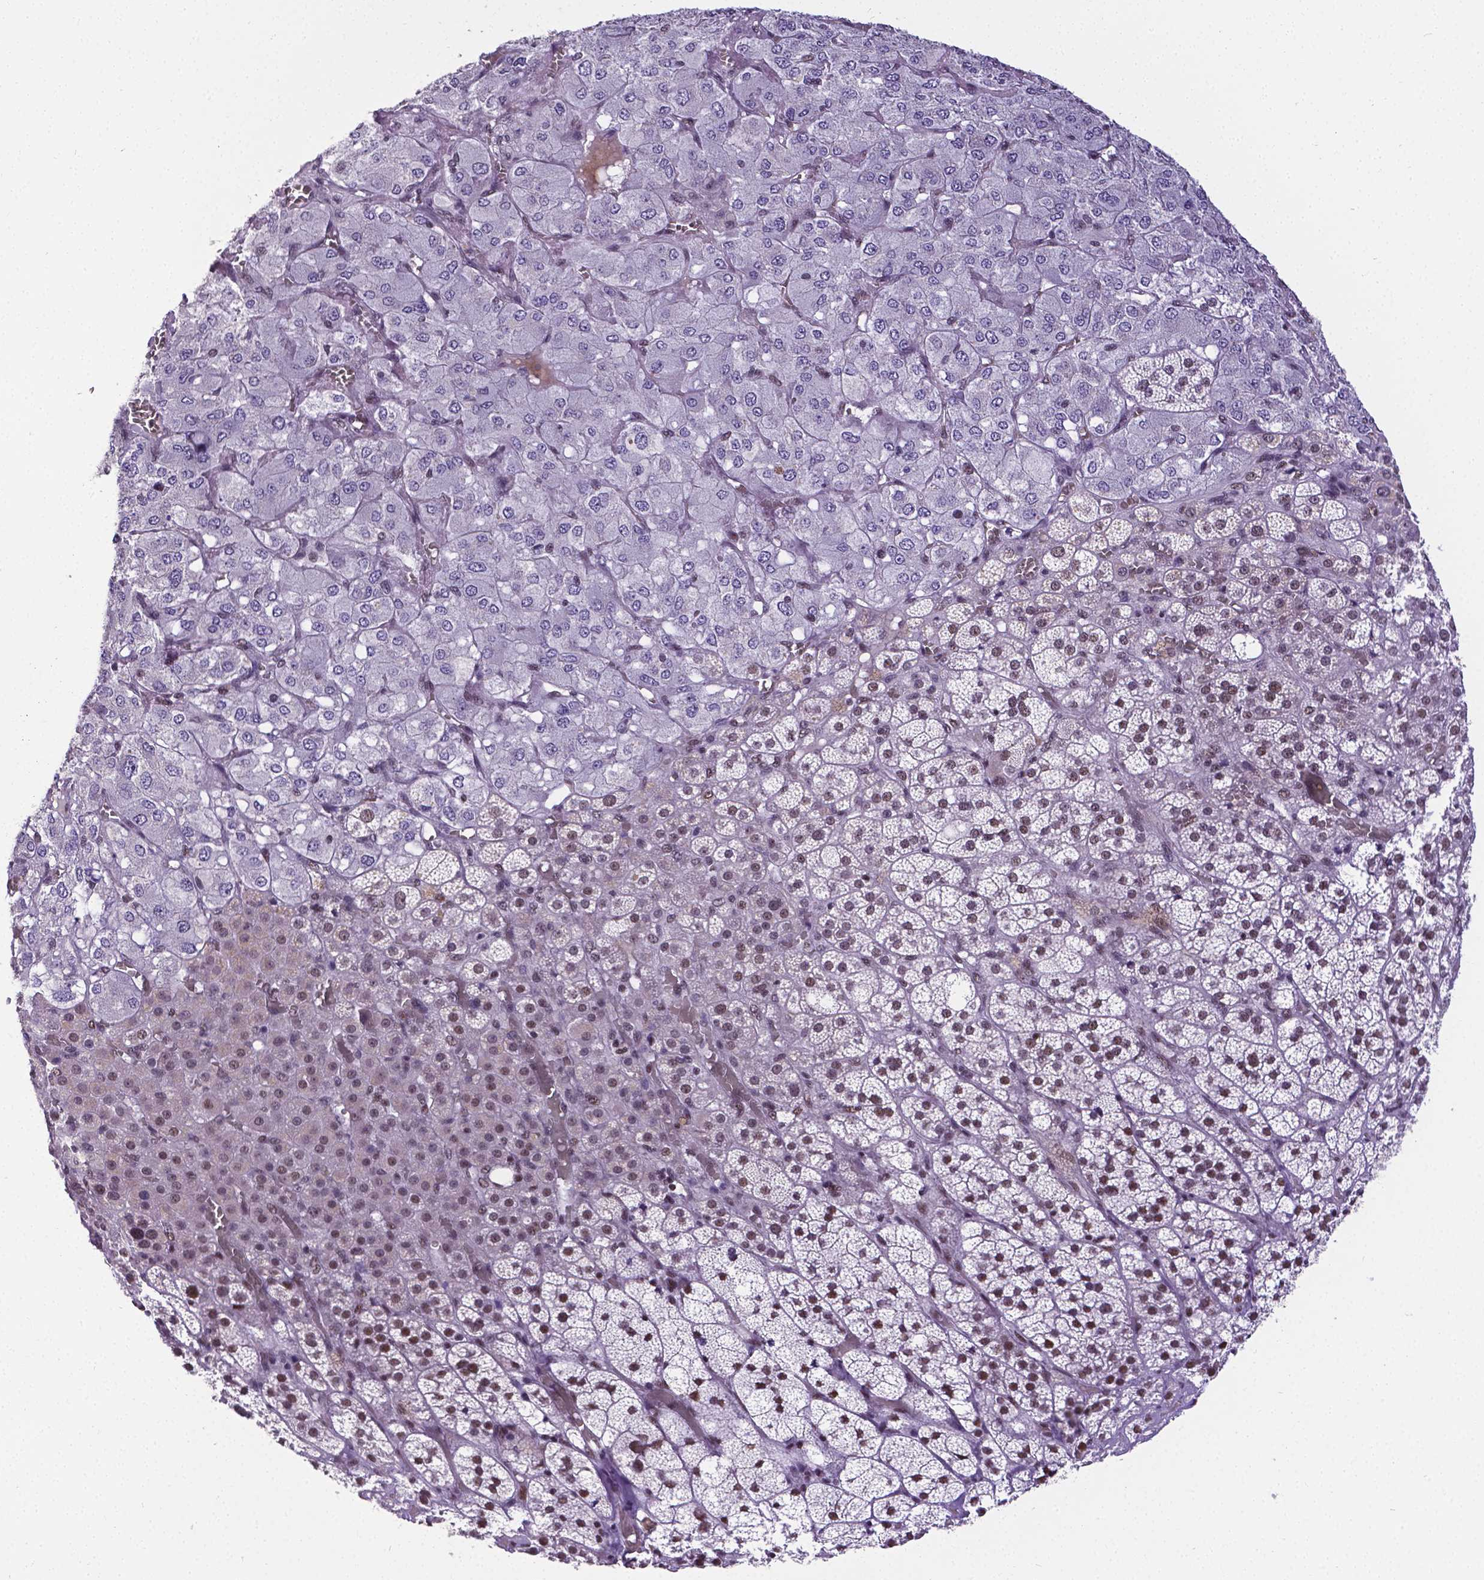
{"staining": {"intensity": "moderate", "quantity": "25%-75%", "location": "nuclear"}, "tissue": "adrenal gland", "cell_type": "Glandular cells", "image_type": "normal", "snomed": [{"axis": "morphology", "description": "Normal tissue, NOS"}, {"axis": "topography", "description": "Adrenal gland"}], "caption": "IHC of normal human adrenal gland shows medium levels of moderate nuclear expression in about 25%-75% of glandular cells.", "gene": "REST", "patient": {"sex": "female", "age": 60}}